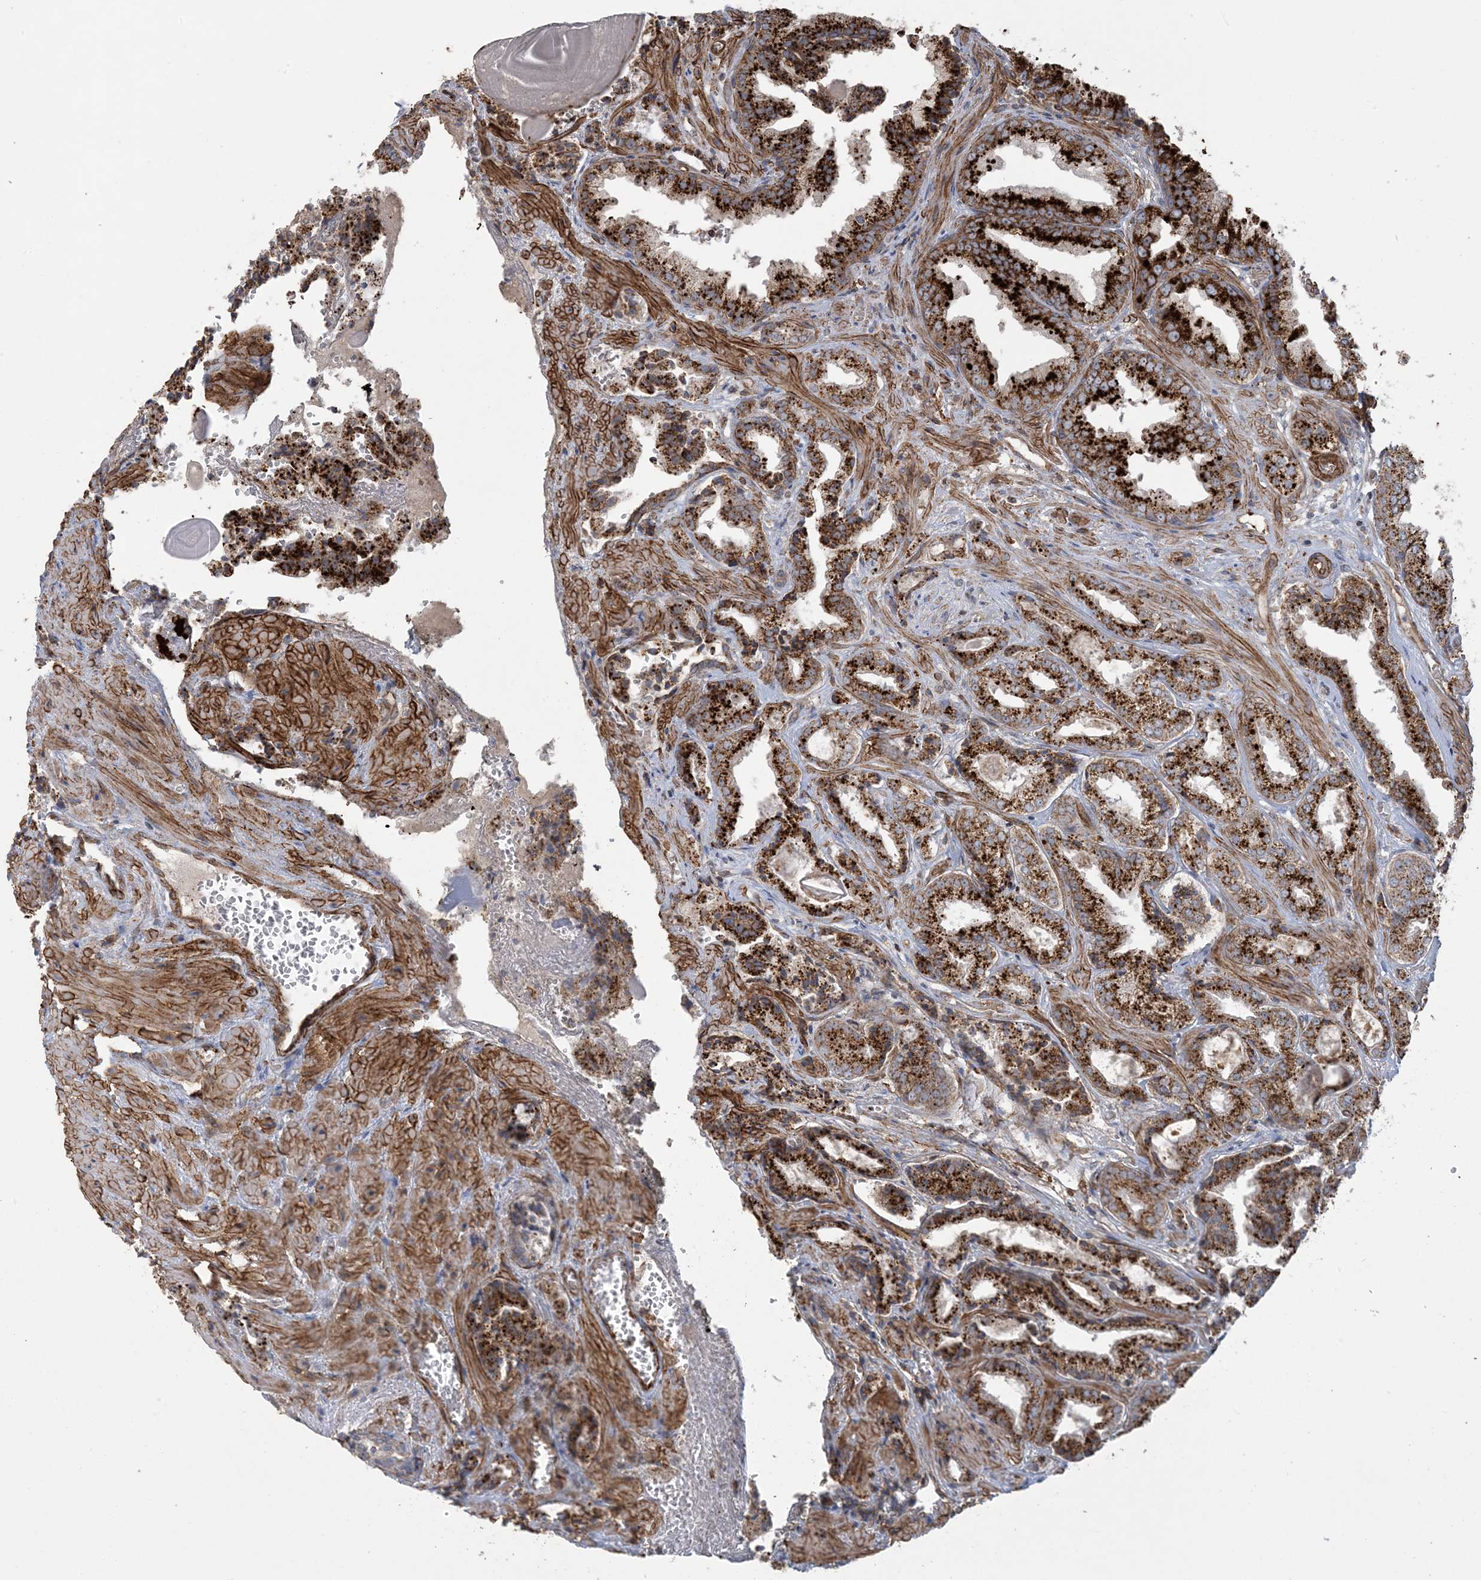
{"staining": {"intensity": "strong", "quantity": ">75%", "location": "cytoplasmic/membranous"}, "tissue": "prostate cancer", "cell_type": "Tumor cells", "image_type": "cancer", "snomed": [{"axis": "morphology", "description": "Adenocarcinoma, High grade"}, {"axis": "topography", "description": "Prostate"}], "caption": "Human prostate high-grade adenocarcinoma stained with a protein marker reveals strong staining in tumor cells.", "gene": "AGA", "patient": {"sex": "male", "age": 71}}